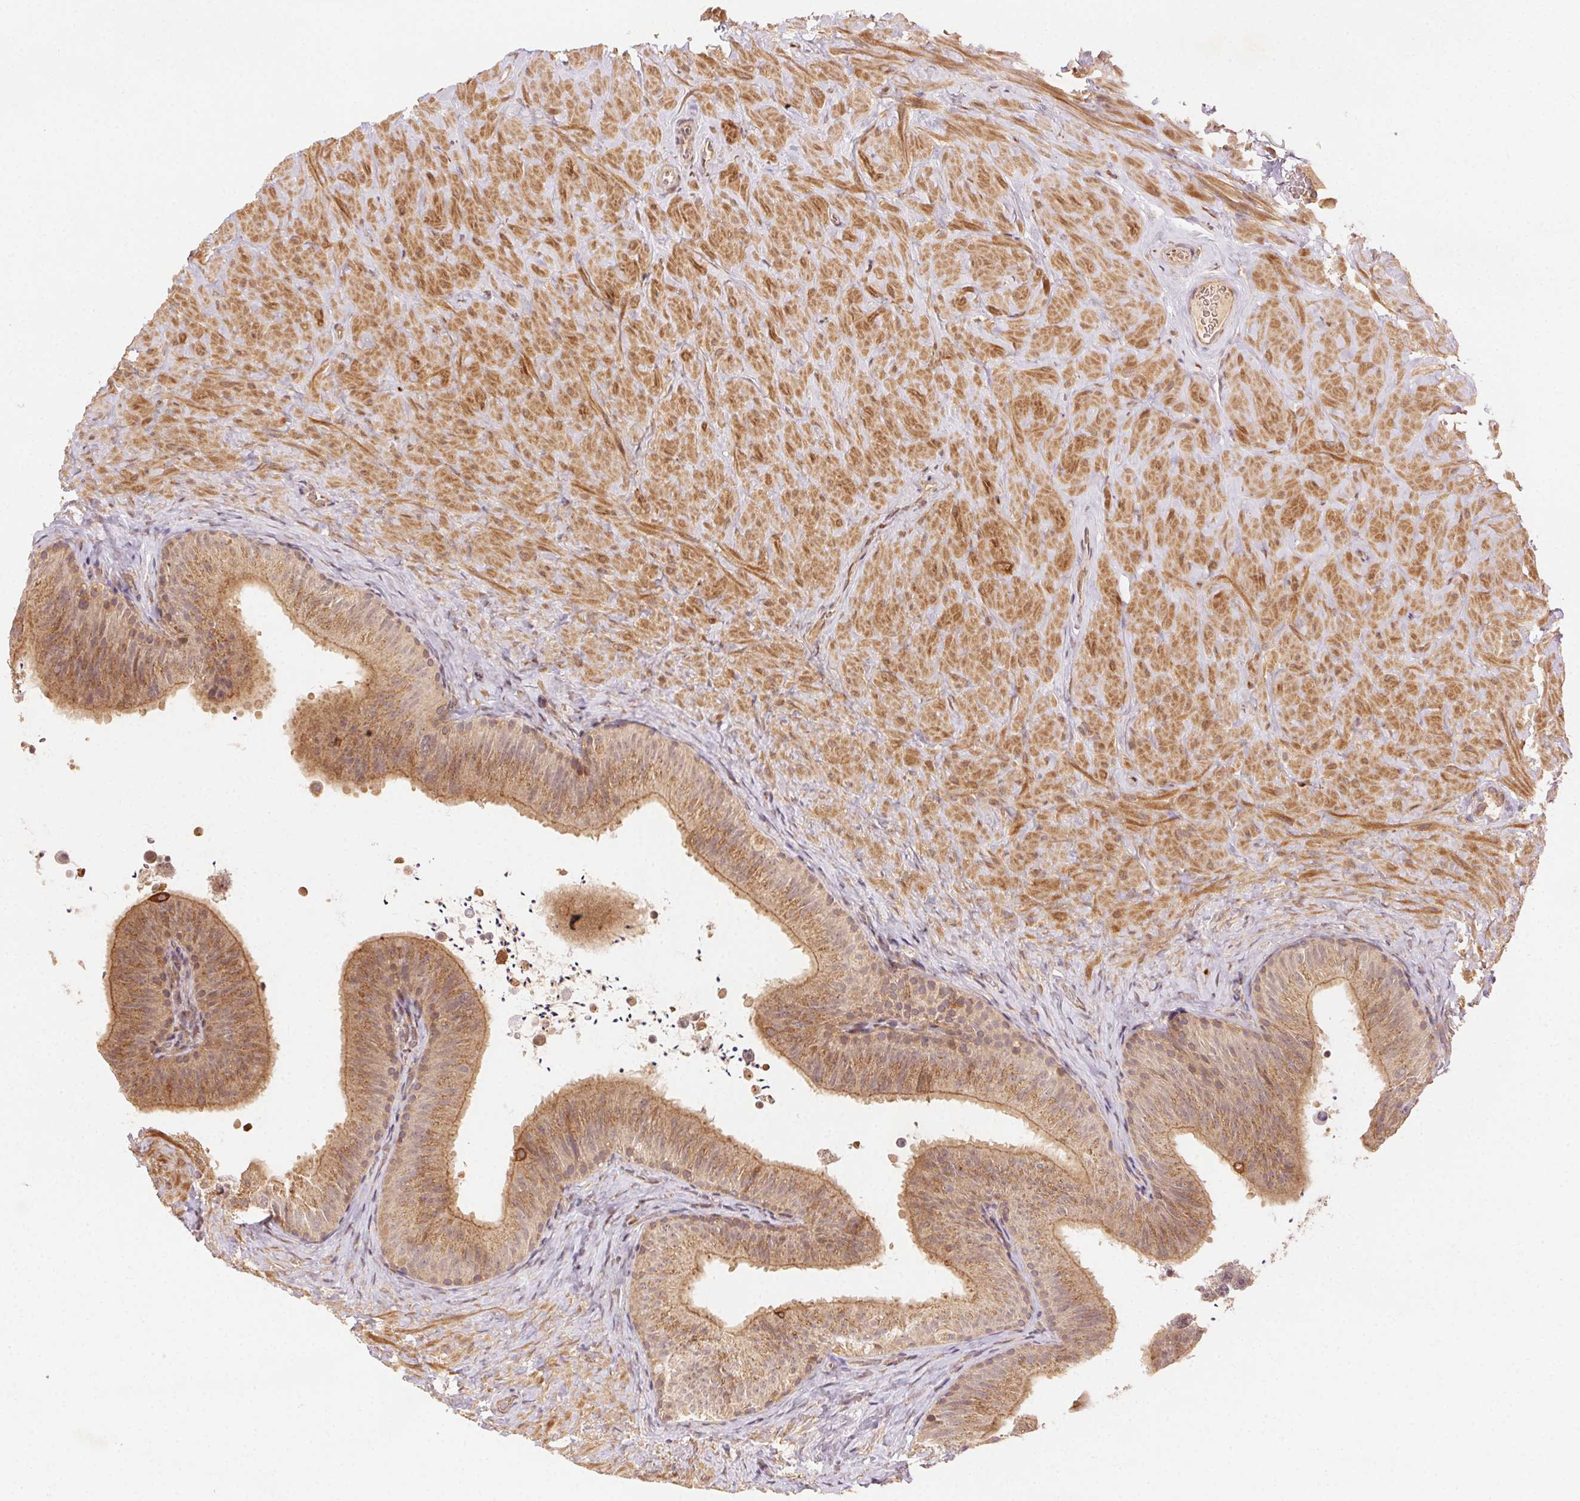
{"staining": {"intensity": "moderate", "quantity": ">75%", "location": "cytoplasmic/membranous"}, "tissue": "epididymis", "cell_type": "Glandular cells", "image_type": "normal", "snomed": [{"axis": "morphology", "description": "Normal tissue, NOS"}, {"axis": "topography", "description": "Epididymis, spermatic cord, NOS"}, {"axis": "topography", "description": "Epididymis"}], "caption": "Epididymis stained with immunohistochemistry (IHC) demonstrates moderate cytoplasmic/membranous positivity in approximately >75% of glandular cells. (brown staining indicates protein expression, while blue staining denotes nuclei).", "gene": "KLHL15", "patient": {"sex": "male", "age": 31}}